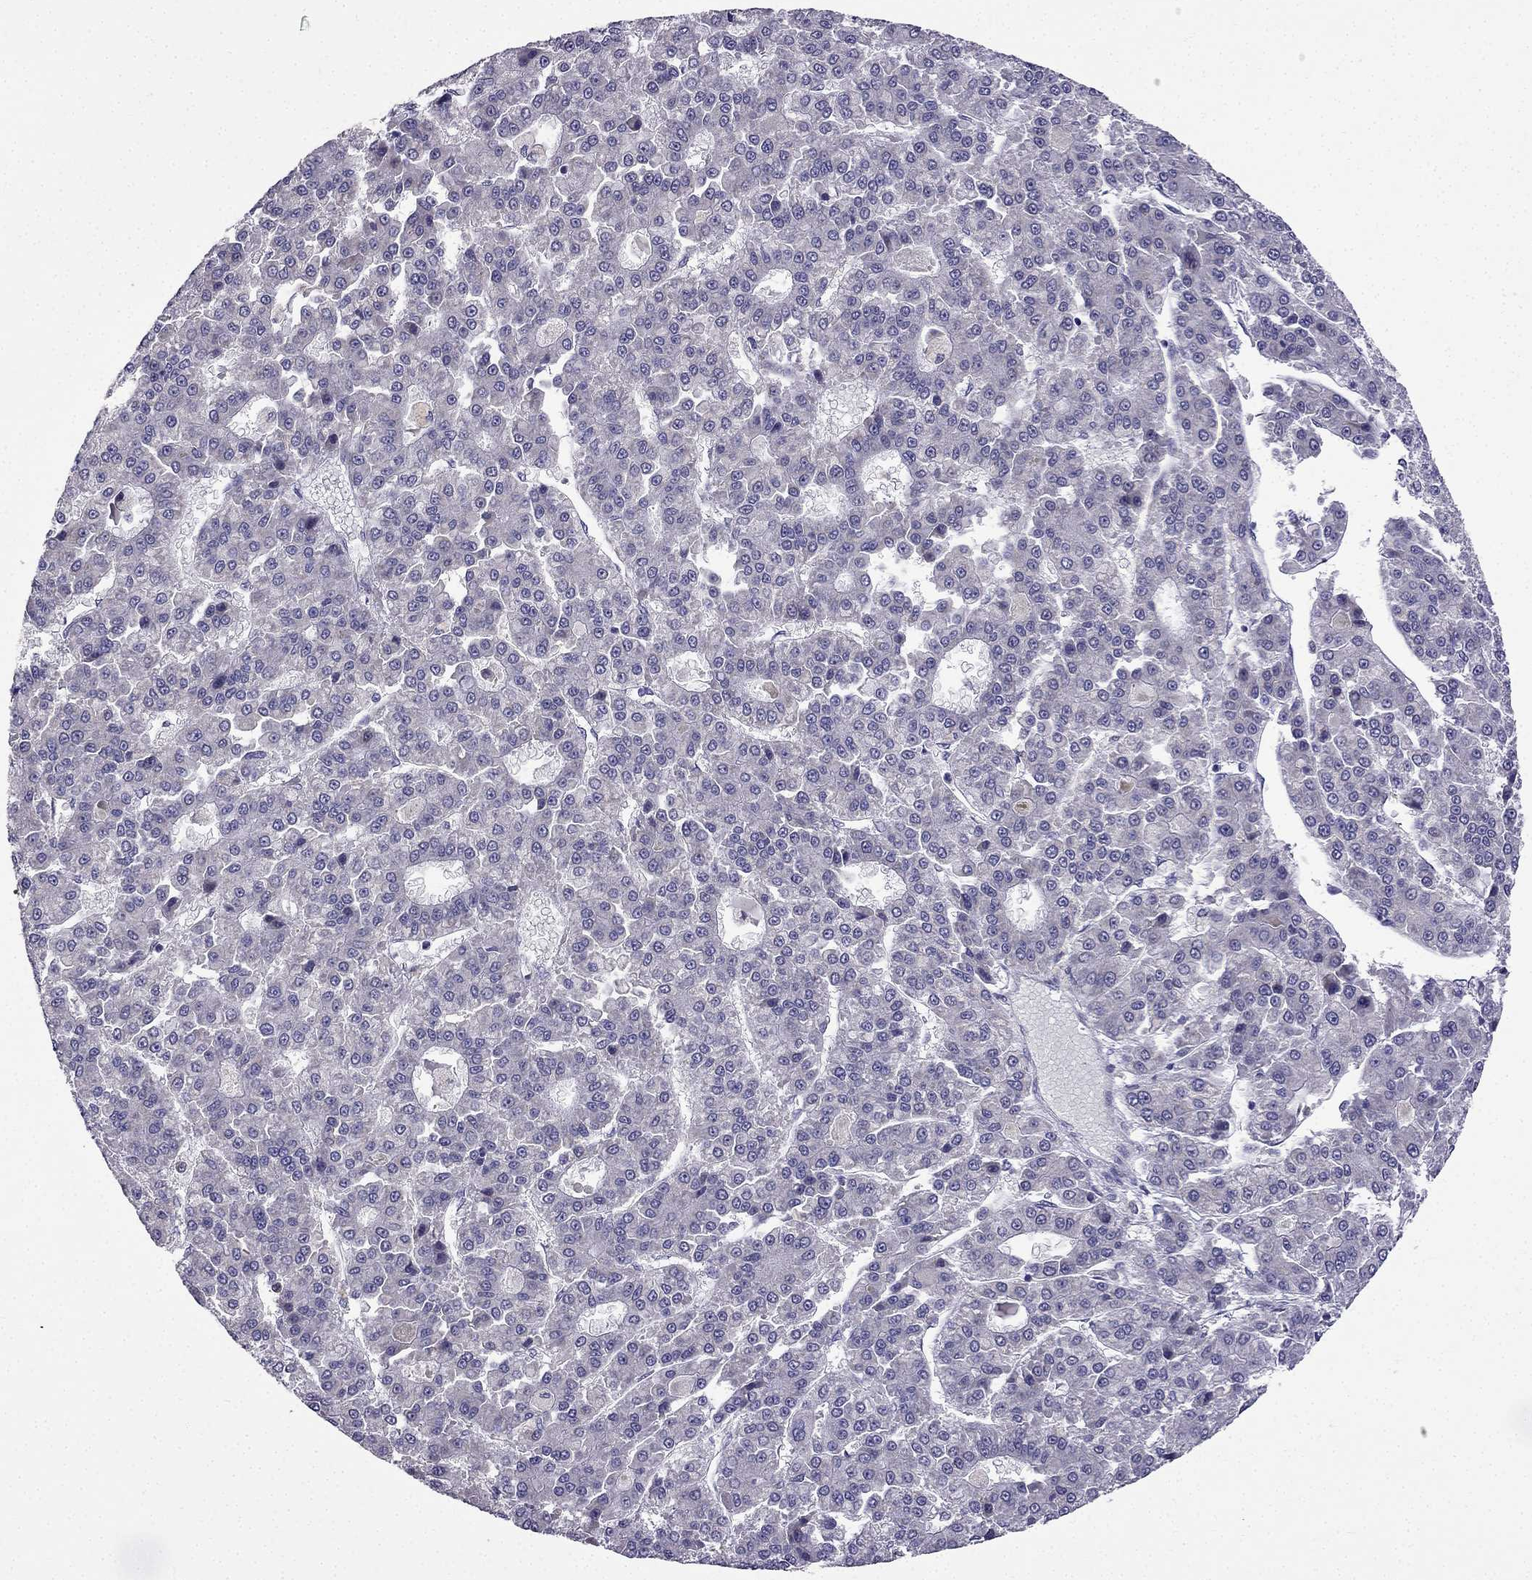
{"staining": {"intensity": "negative", "quantity": "none", "location": "none"}, "tissue": "liver cancer", "cell_type": "Tumor cells", "image_type": "cancer", "snomed": [{"axis": "morphology", "description": "Carcinoma, Hepatocellular, NOS"}, {"axis": "topography", "description": "Liver"}], "caption": "Liver hepatocellular carcinoma was stained to show a protein in brown. There is no significant positivity in tumor cells.", "gene": "SLC6A2", "patient": {"sex": "male", "age": 70}}